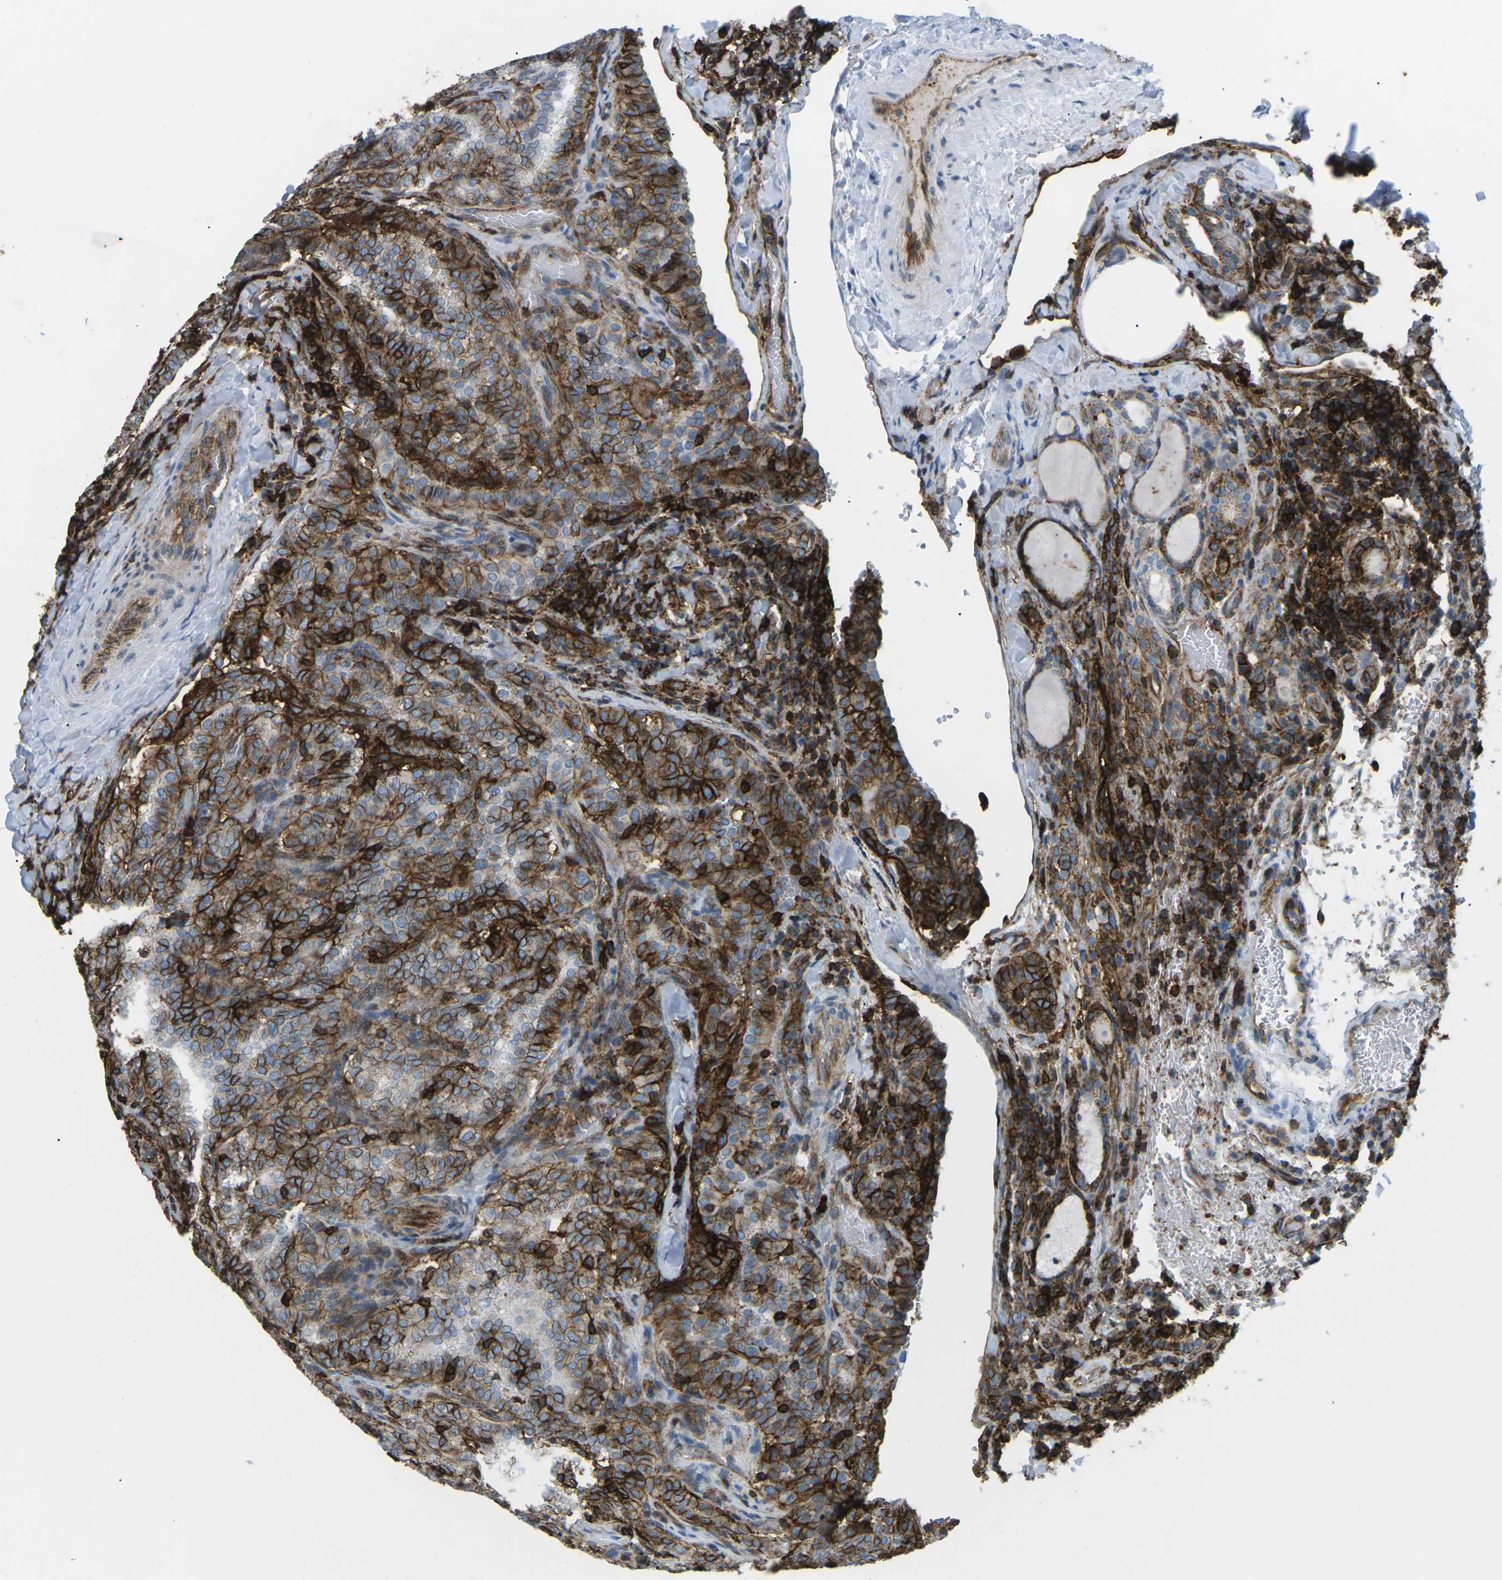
{"staining": {"intensity": "strong", "quantity": ">75%", "location": "cytoplasmic/membranous"}, "tissue": "thyroid cancer", "cell_type": "Tumor cells", "image_type": "cancer", "snomed": [{"axis": "morphology", "description": "Normal tissue, NOS"}, {"axis": "morphology", "description": "Papillary adenocarcinoma, NOS"}, {"axis": "topography", "description": "Thyroid gland"}], "caption": "Immunohistochemical staining of thyroid cancer (papillary adenocarcinoma) displays high levels of strong cytoplasmic/membranous staining in about >75% of tumor cells. The staining was performed using DAB (3,3'-diaminobenzidine), with brown indicating positive protein expression. Nuclei are stained blue with hematoxylin.", "gene": "HLA-B", "patient": {"sex": "female", "age": 30}}